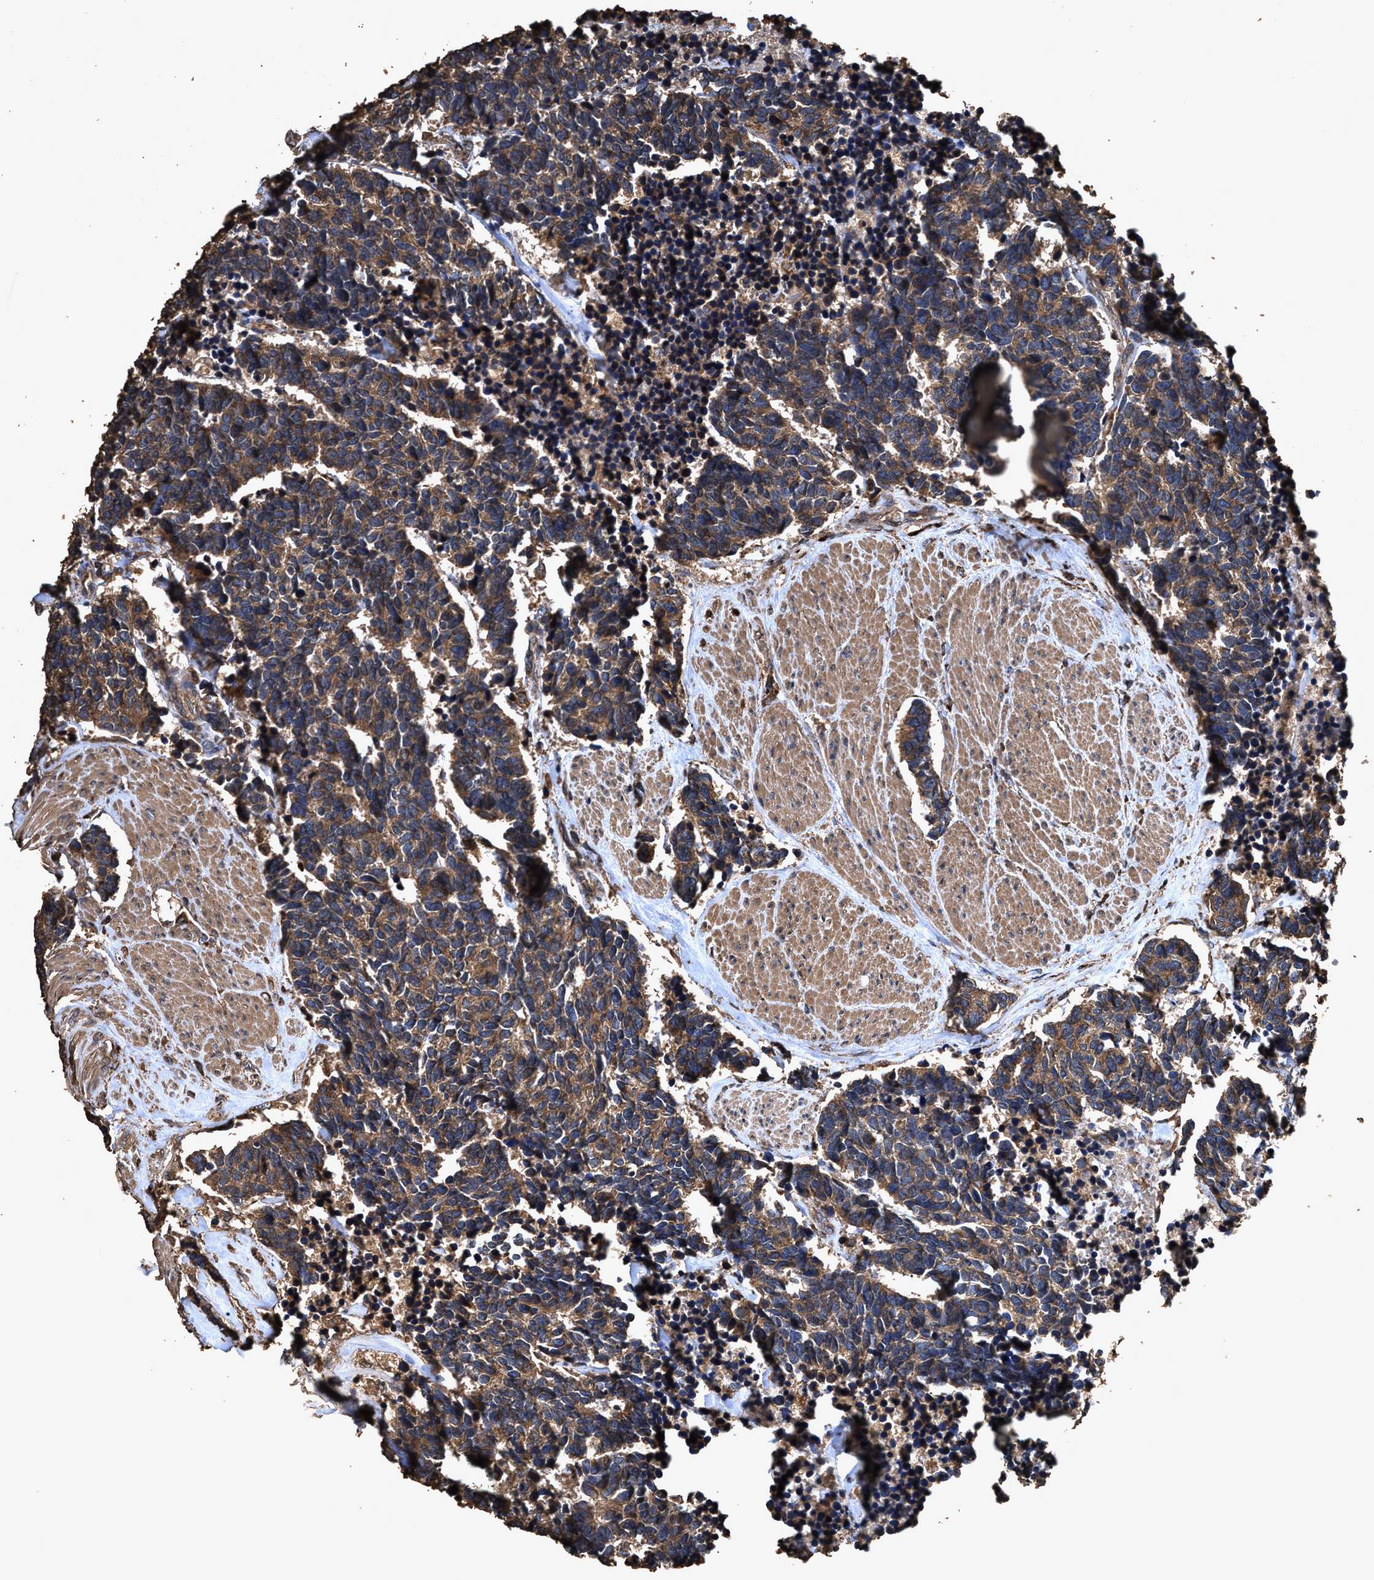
{"staining": {"intensity": "strong", "quantity": ">75%", "location": "cytoplasmic/membranous"}, "tissue": "carcinoid", "cell_type": "Tumor cells", "image_type": "cancer", "snomed": [{"axis": "morphology", "description": "Carcinoma, NOS"}, {"axis": "morphology", "description": "Carcinoid, malignant, NOS"}, {"axis": "topography", "description": "Urinary bladder"}], "caption": "The immunohistochemical stain highlights strong cytoplasmic/membranous expression in tumor cells of carcinoid tissue.", "gene": "ZMYND19", "patient": {"sex": "male", "age": 57}}